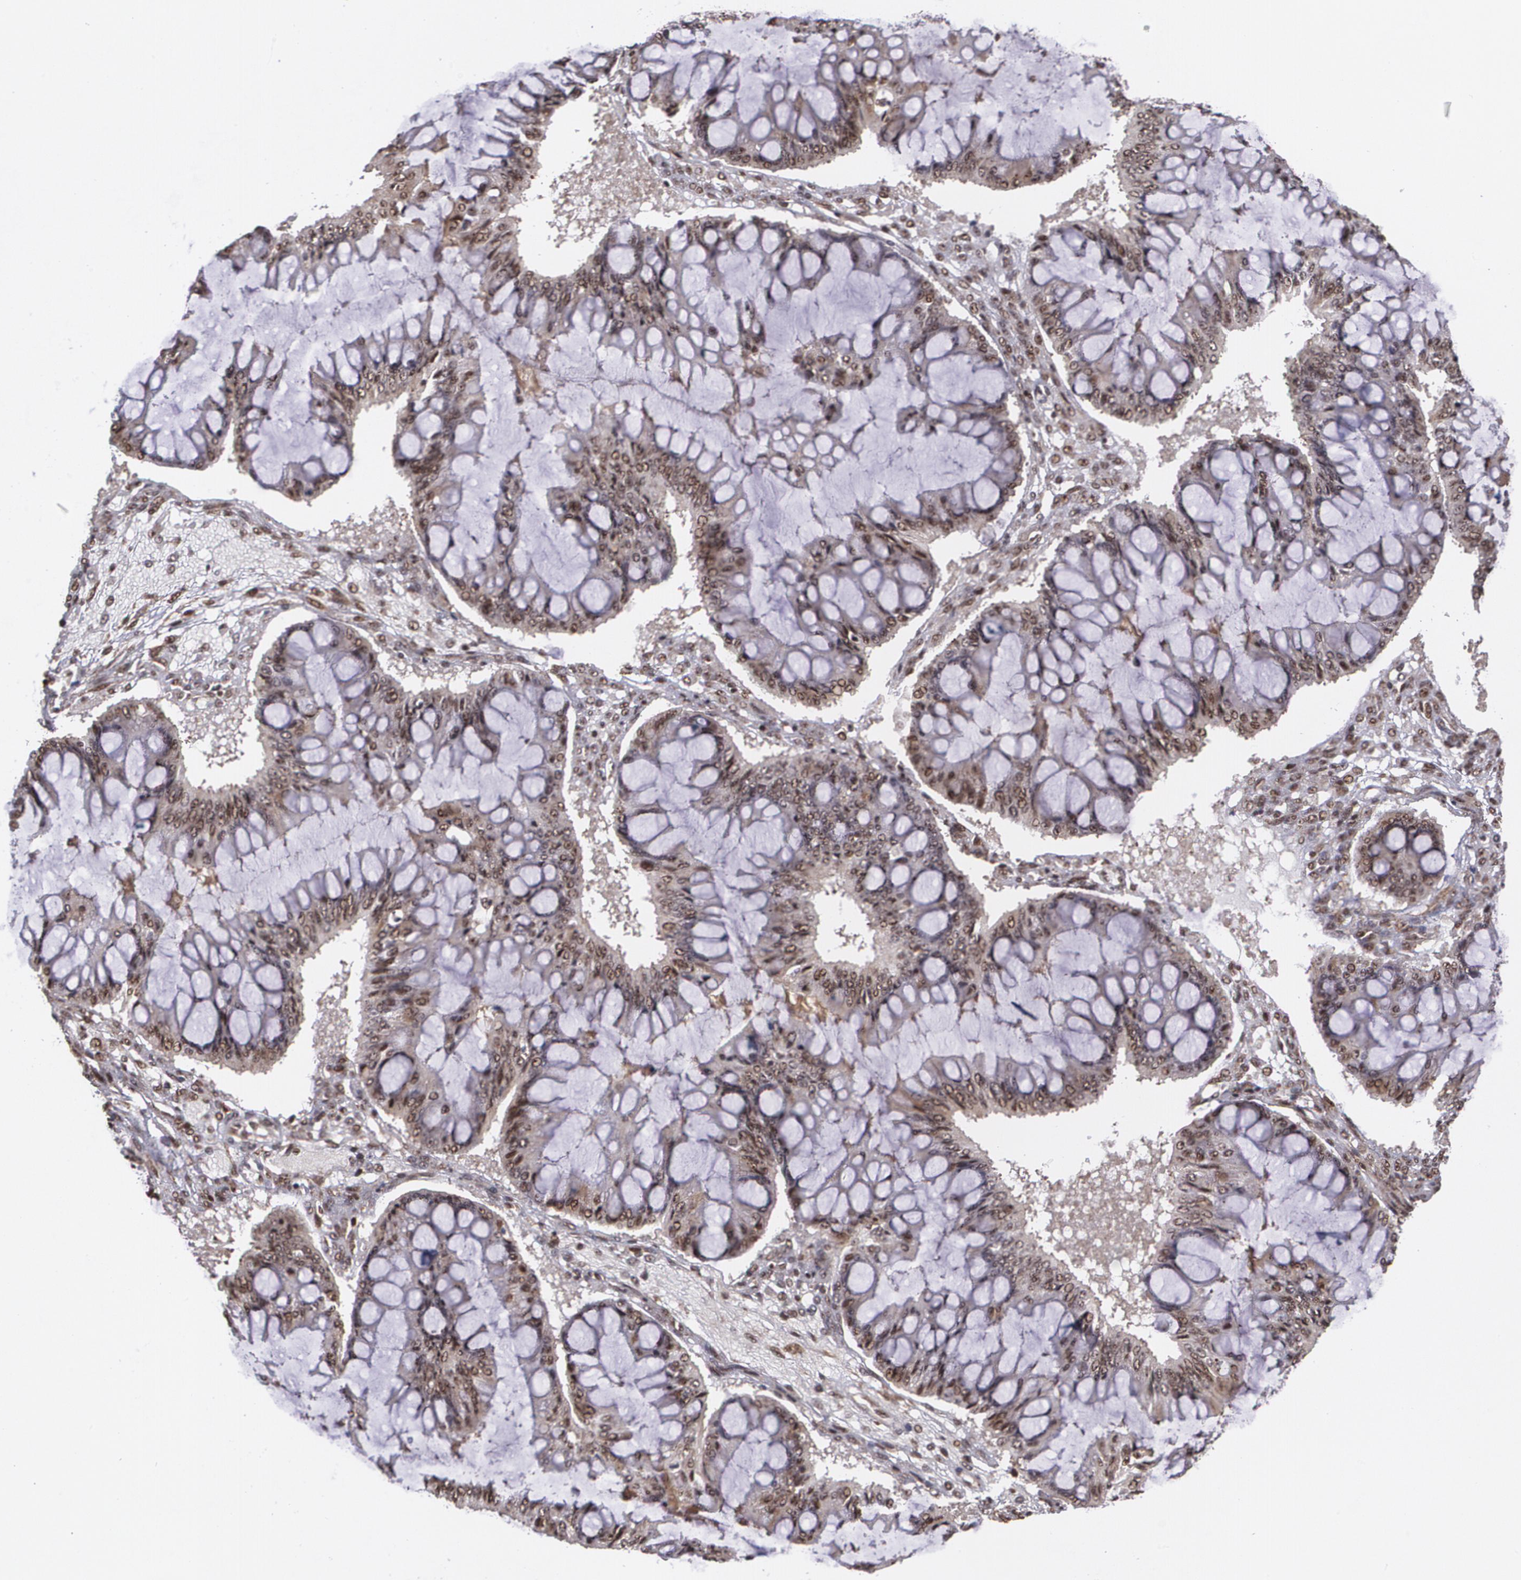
{"staining": {"intensity": "strong", "quantity": ">75%", "location": "cytoplasmic/membranous,nuclear"}, "tissue": "ovarian cancer", "cell_type": "Tumor cells", "image_type": "cancer", "snomed": [{"axis": "morphology", "description": "Cystadenocarcinoma, mucinous, NOS"}, {"axis": "topography", "description": "Ovary"}], "caption": "DAB immunohistochemical staining of ovarian cancer reveals strong cytoplasmic/membranous and nuclear protein staining in about >75% of tumor cells.", "gene": "C6orf15", "patient": {"sex": "female", "age": 73}}